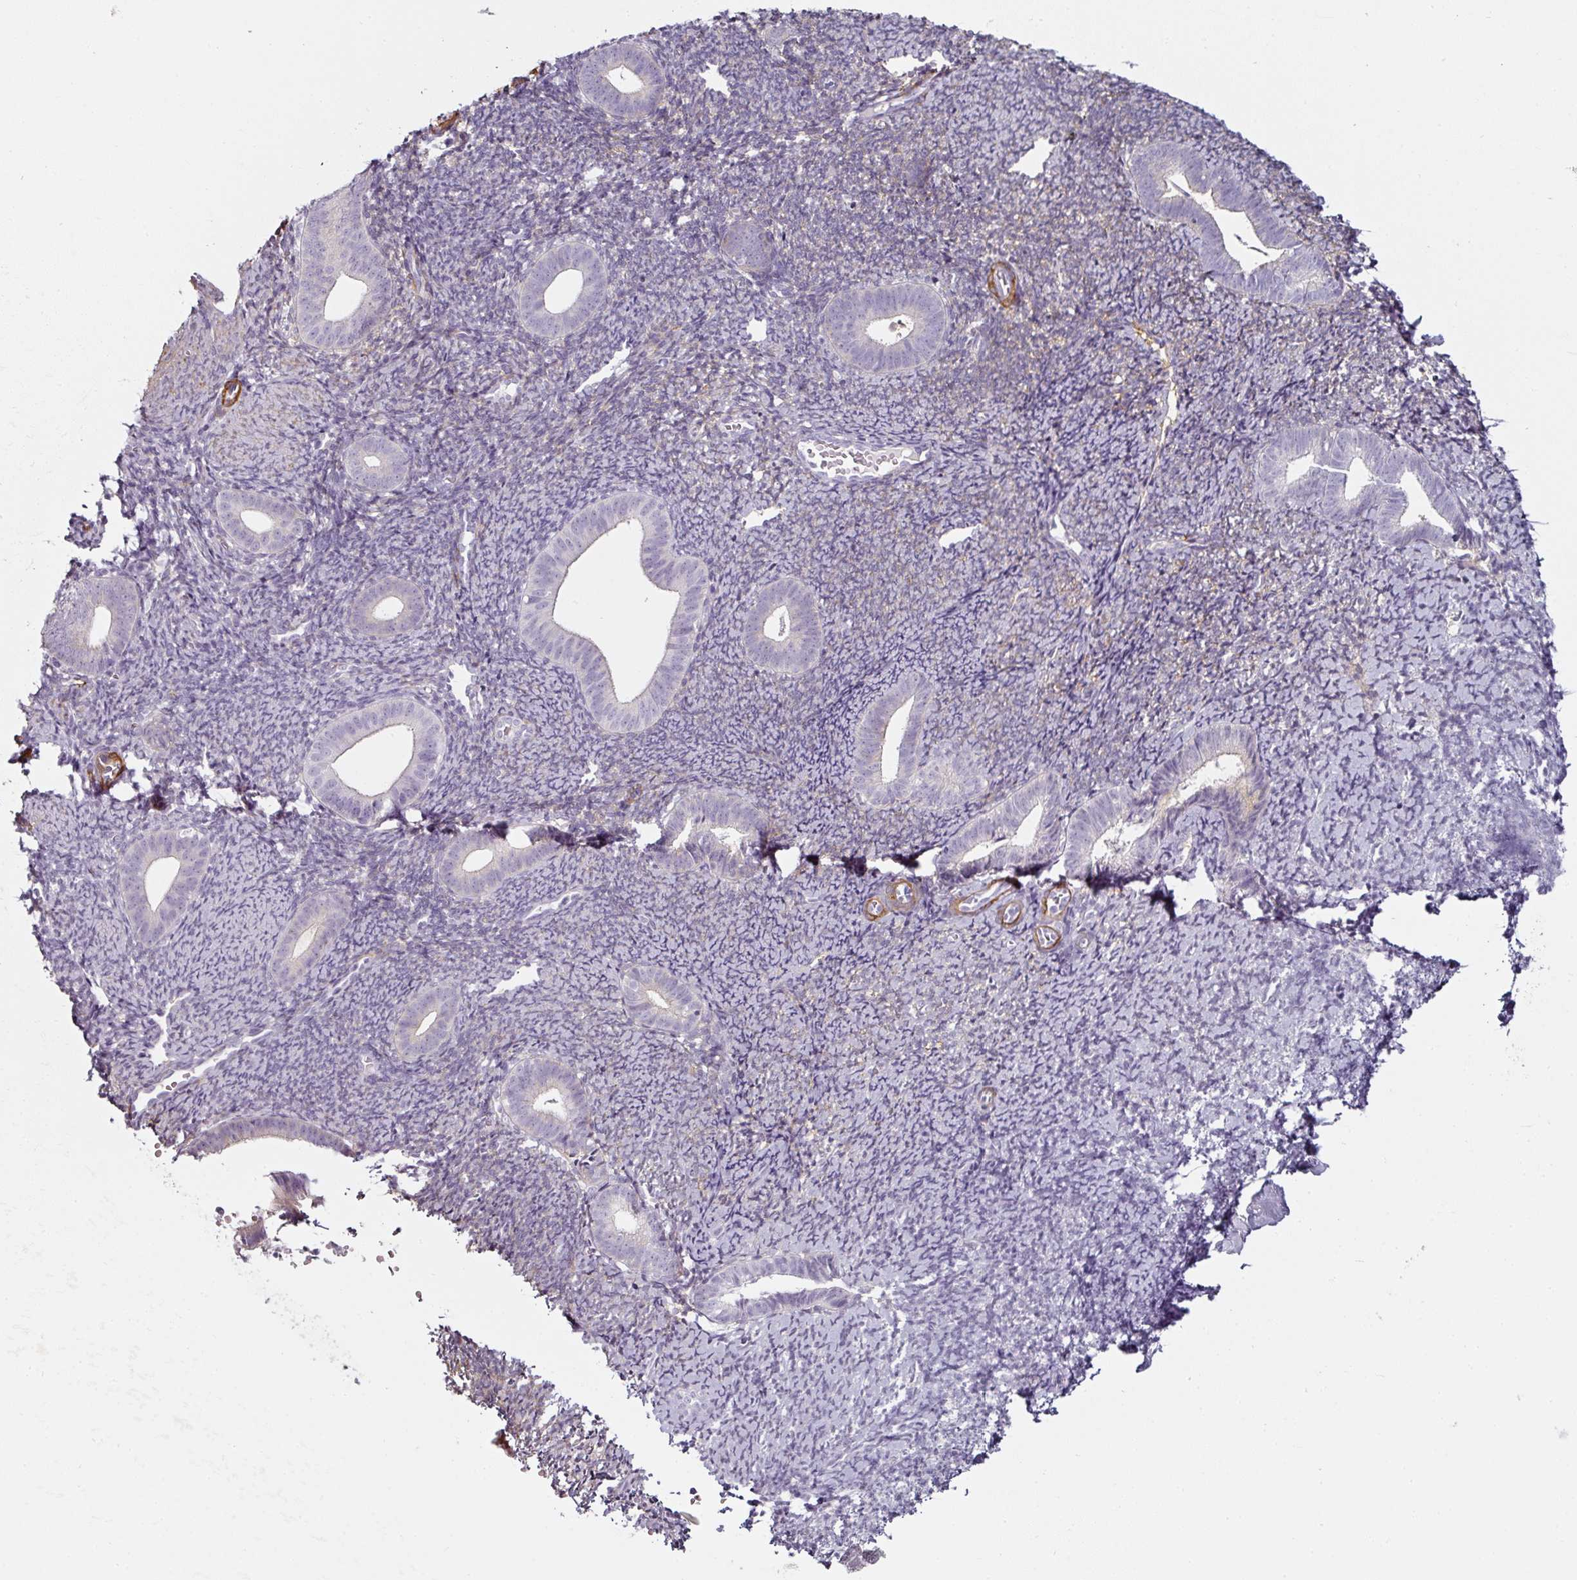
{"staining": {"intensity": "weak", "quantity": "<25%", "location": "cytoplasmic/membranous"}, "tissue": "endometrium", "cell_type": "Cells in endometrial stroma", "image_type": "normal", "snomed": [{"axis": "morphology", "description": "Normal tissue, NOS"}, {"axis": "topography", "description": "Endometrium"}], "caption": "Immunohistochemistry photomicrograph of normal endometrium: human endometrium stained with DAB exhibits no significant protein positivity in cells in endometrial stroma.", "gene": "CAP2", "patient": {"sex": "female", "age": 39}}